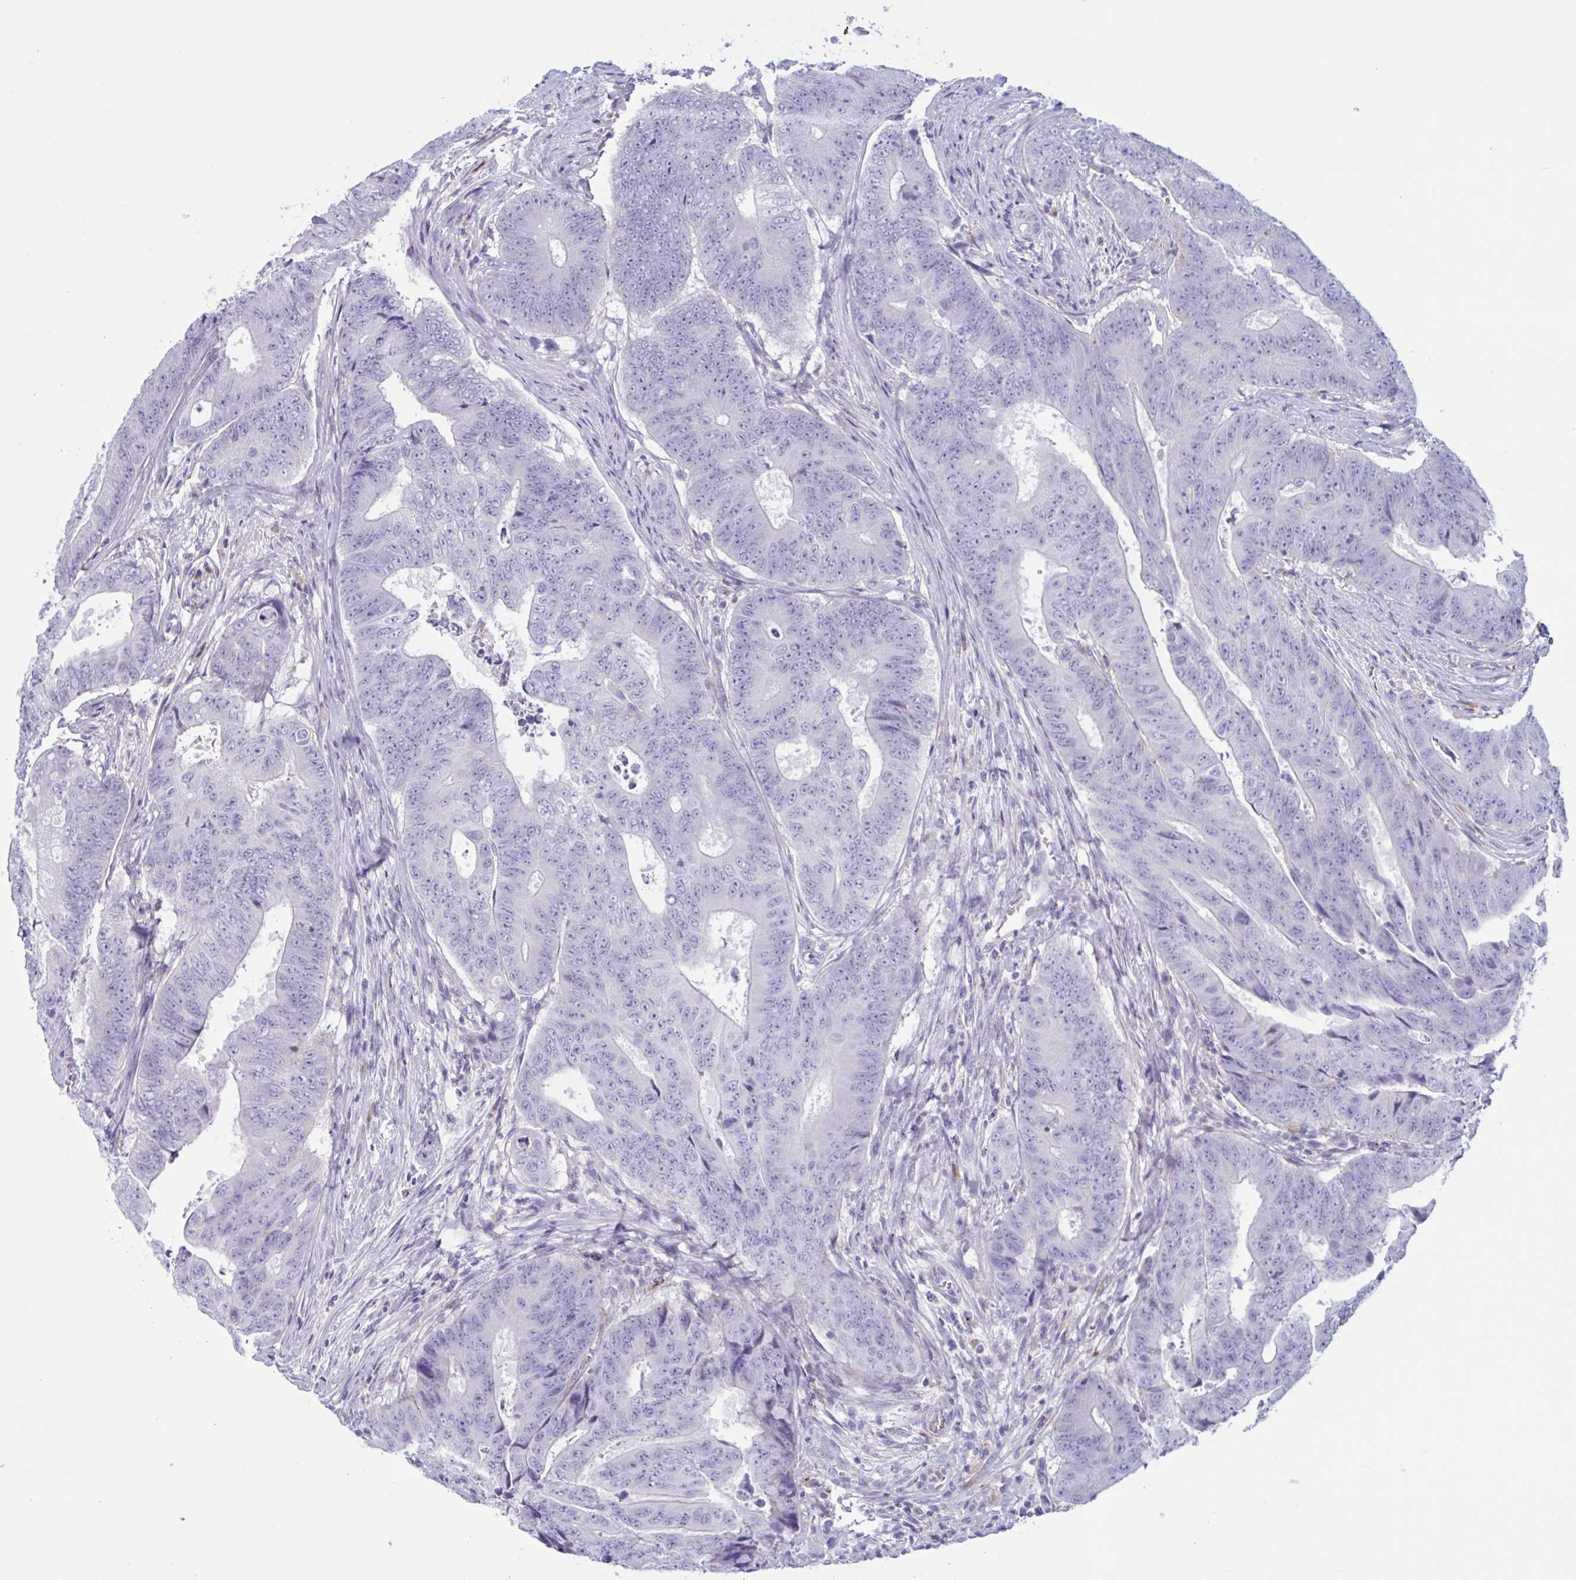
{"staining": {"intensity": "negative", "quantity": "none", "location": "none"}, "tissue": "colorectal cancer", "cell_type": "Tumor cells", "image_type": "cancer", "snomed": [{"axis": "morphology", "description": "Adenocarcinoma, NOS"}, {"axis": "topography", "description": "Colon"}], "caption": "A histopathology image of human adenocarcinoma (colorectal) is negative for staining in tumor cells.", "gene": "XCL1", "patient": {"sex": "female", "age": 48}}